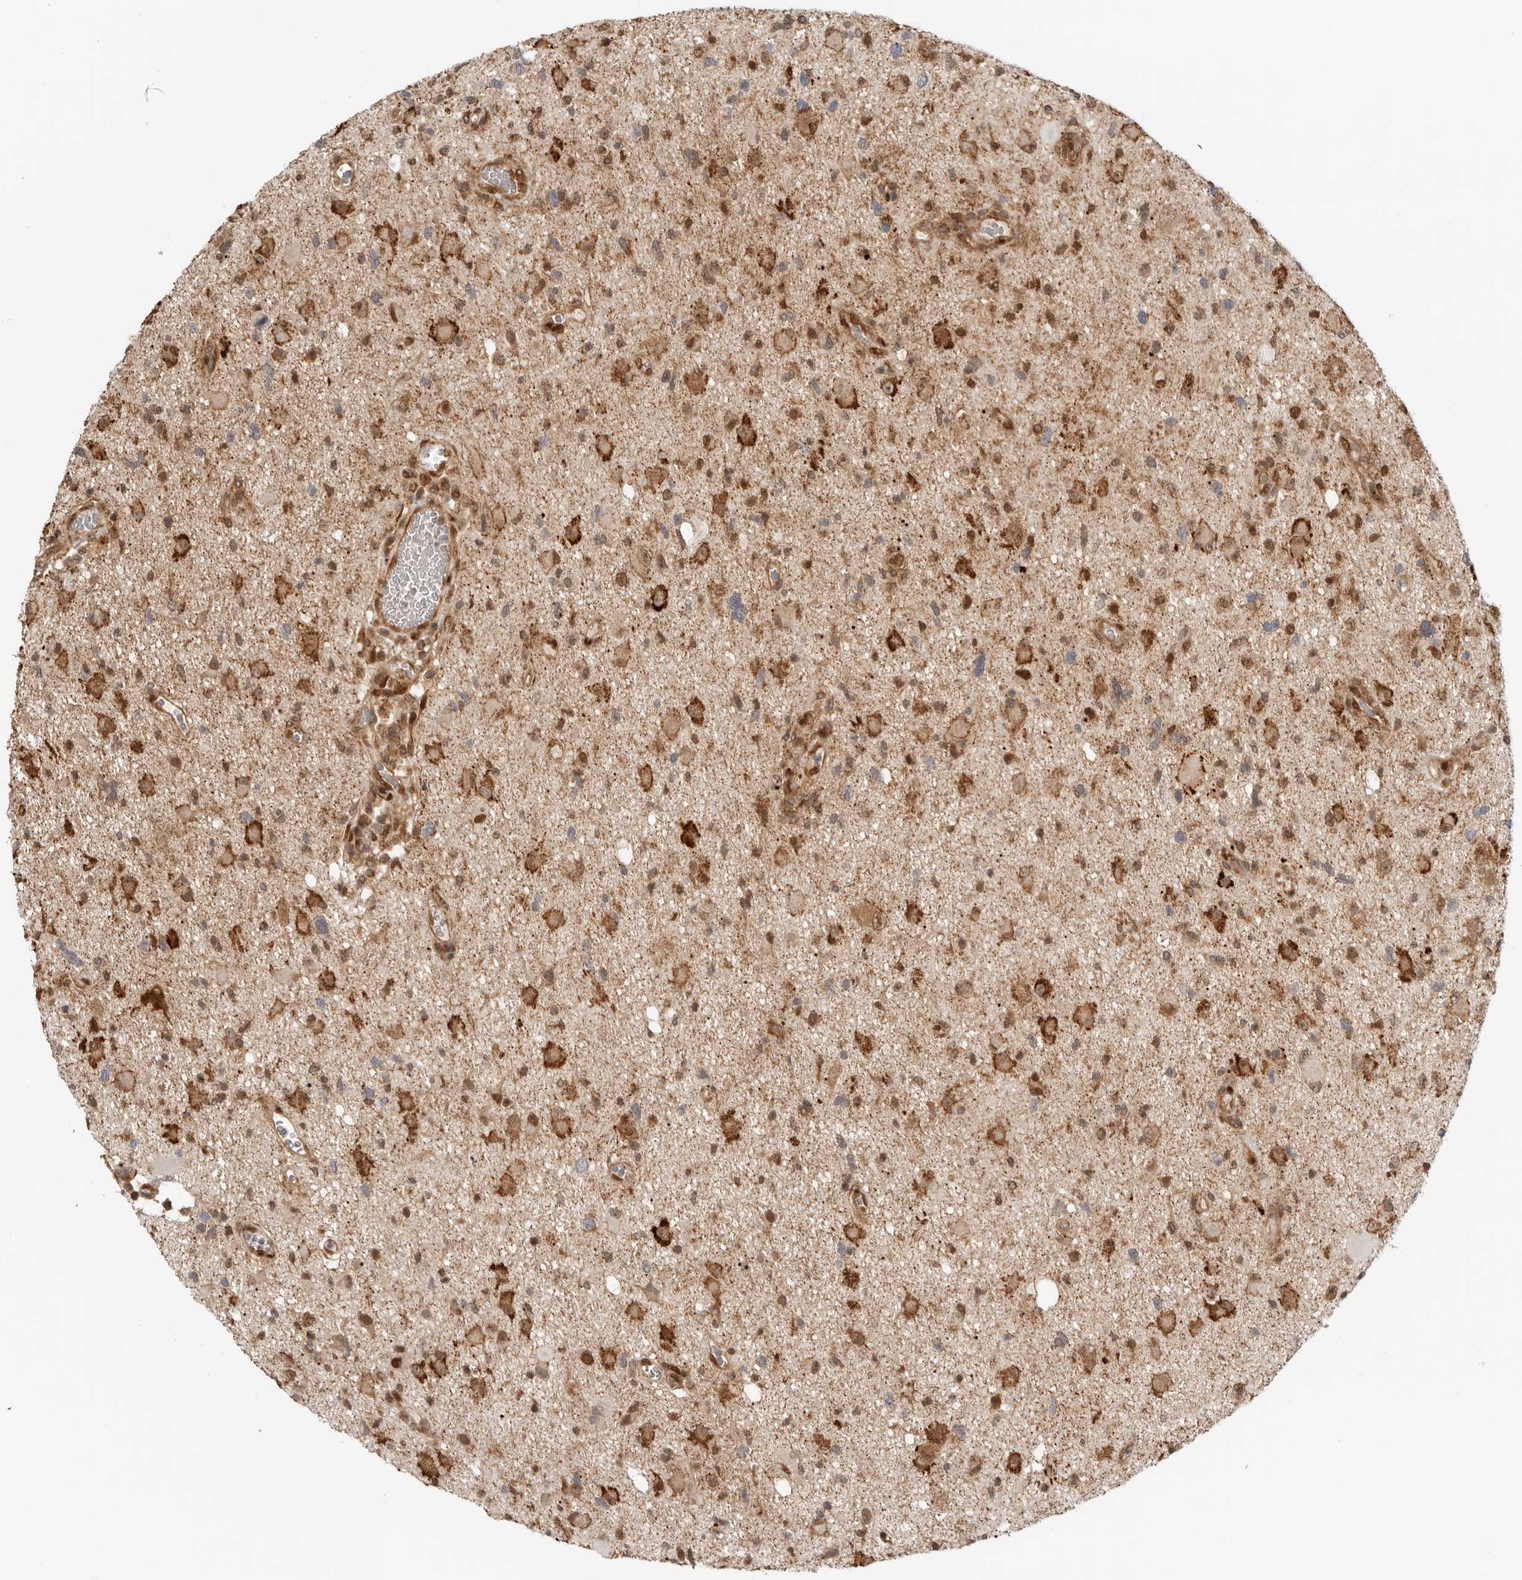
{"staining": {"intensity": "moderate", "quantity": "25%-75%", "location": "cytoplasmic/membranous,nuclear"}, "tissue": "glioma", "cell_type": "Tumor cells", "image_type": "cancer", "snomed": [{"axis": "morphology", "description": "Glioma, malignant, High grade"}, {"axis": "topography", "description": "Brain"}], "caption": "Immunohistochemistry (IHC) of human malignant glioma (high-grade) displays medium levels of moderate cytoplasmic/membranous and nuclear staining in approximately 25%-75% of tumor cells.", "gene": "DCAF8", "patient": {"sex": "male", "age": 33}}